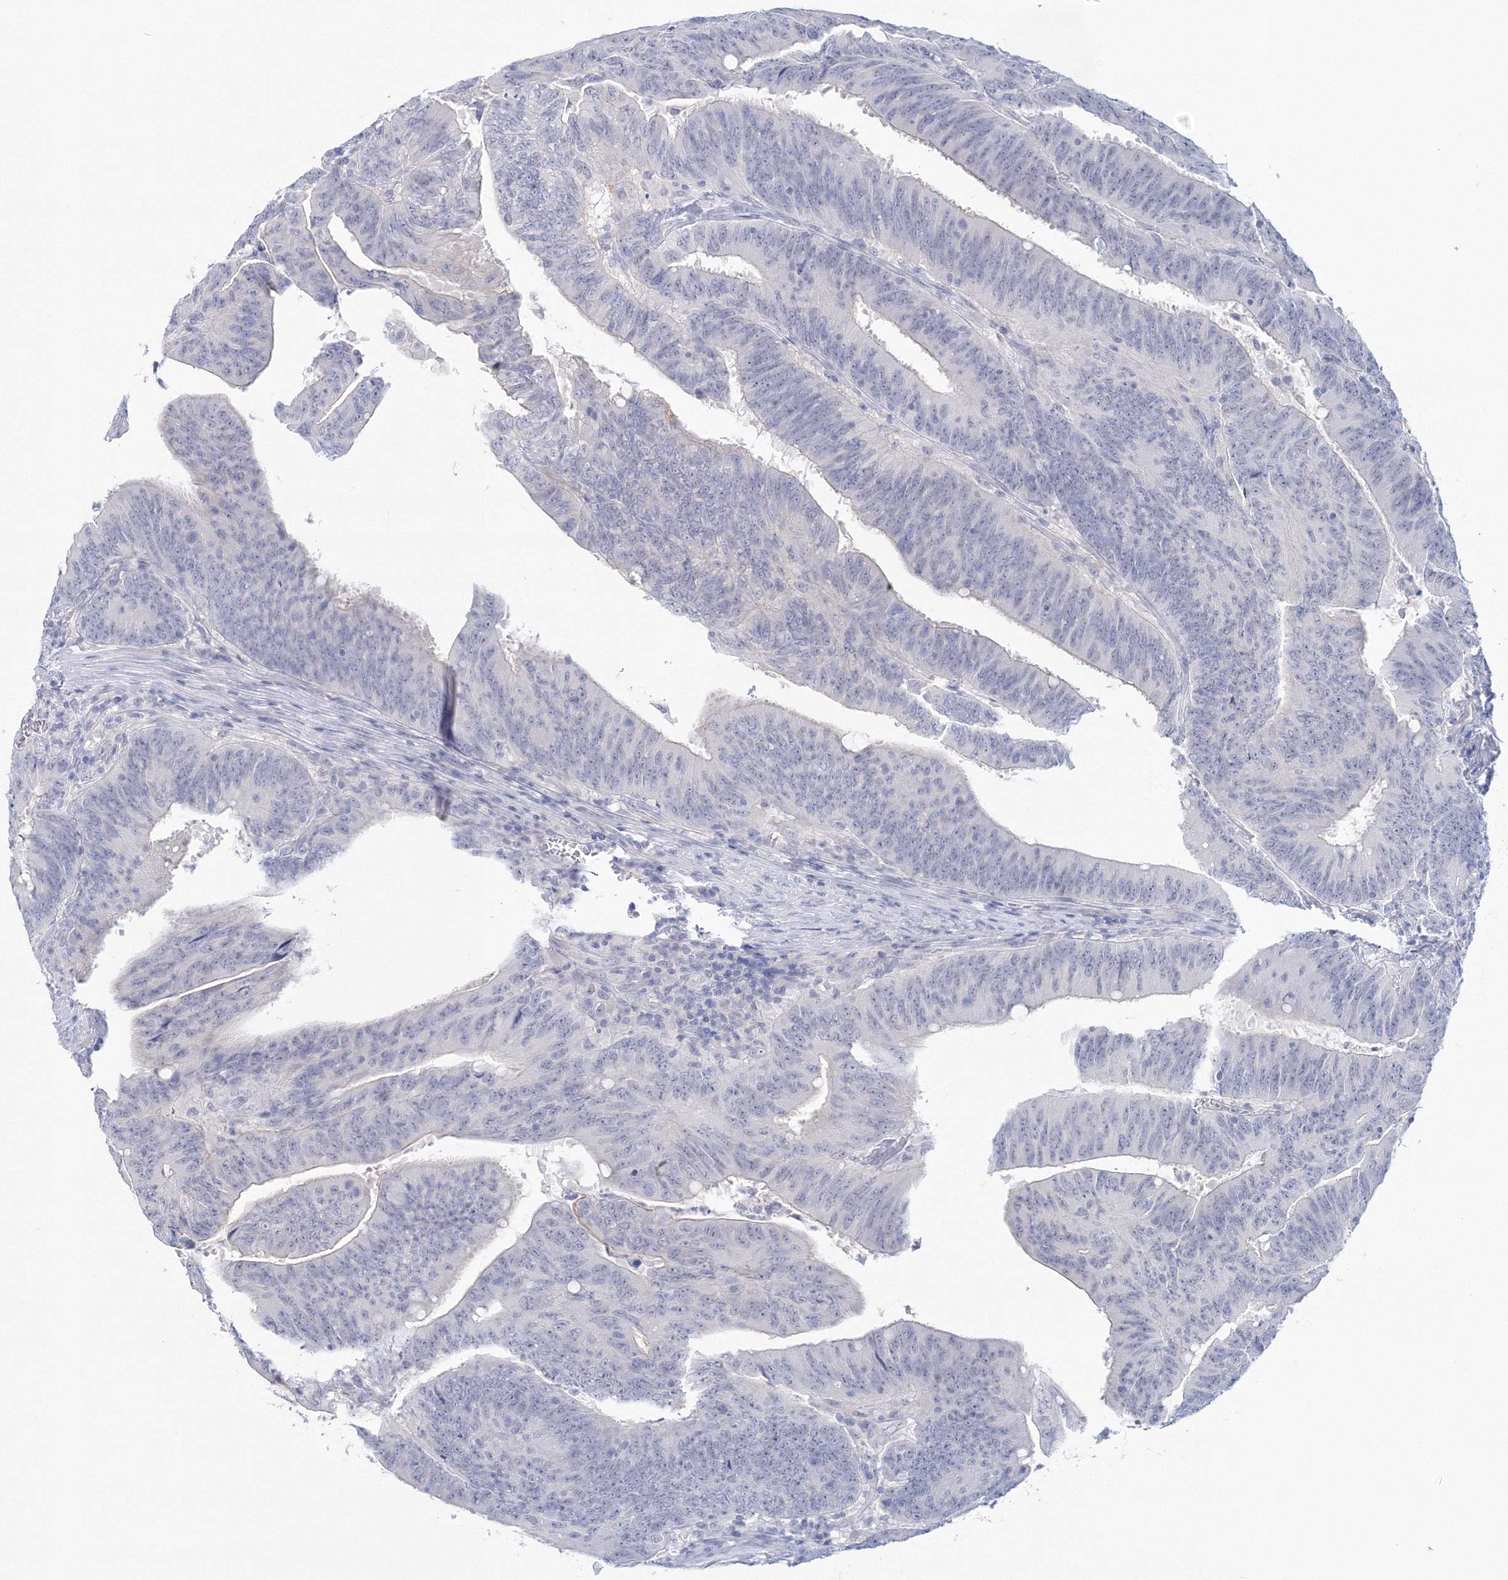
{"staining": {"intensity": "negative", "quantity": "none", "location": "none"}, "tissue": "colorectal cancer", "cell_type": "Tumor cells", "image_type": "cancer", "snomed": [{"axis": "morphology", "description": "Adenocarcinoma, NOS"}, {"axis": "topography", "description": "Colon"}], "caption": "Tumor cells are negative for brown protein staining in adenocarcinoma (colorectal).", "gene": "VSIG1", "patient": {"sex": "male", "age": 45}}